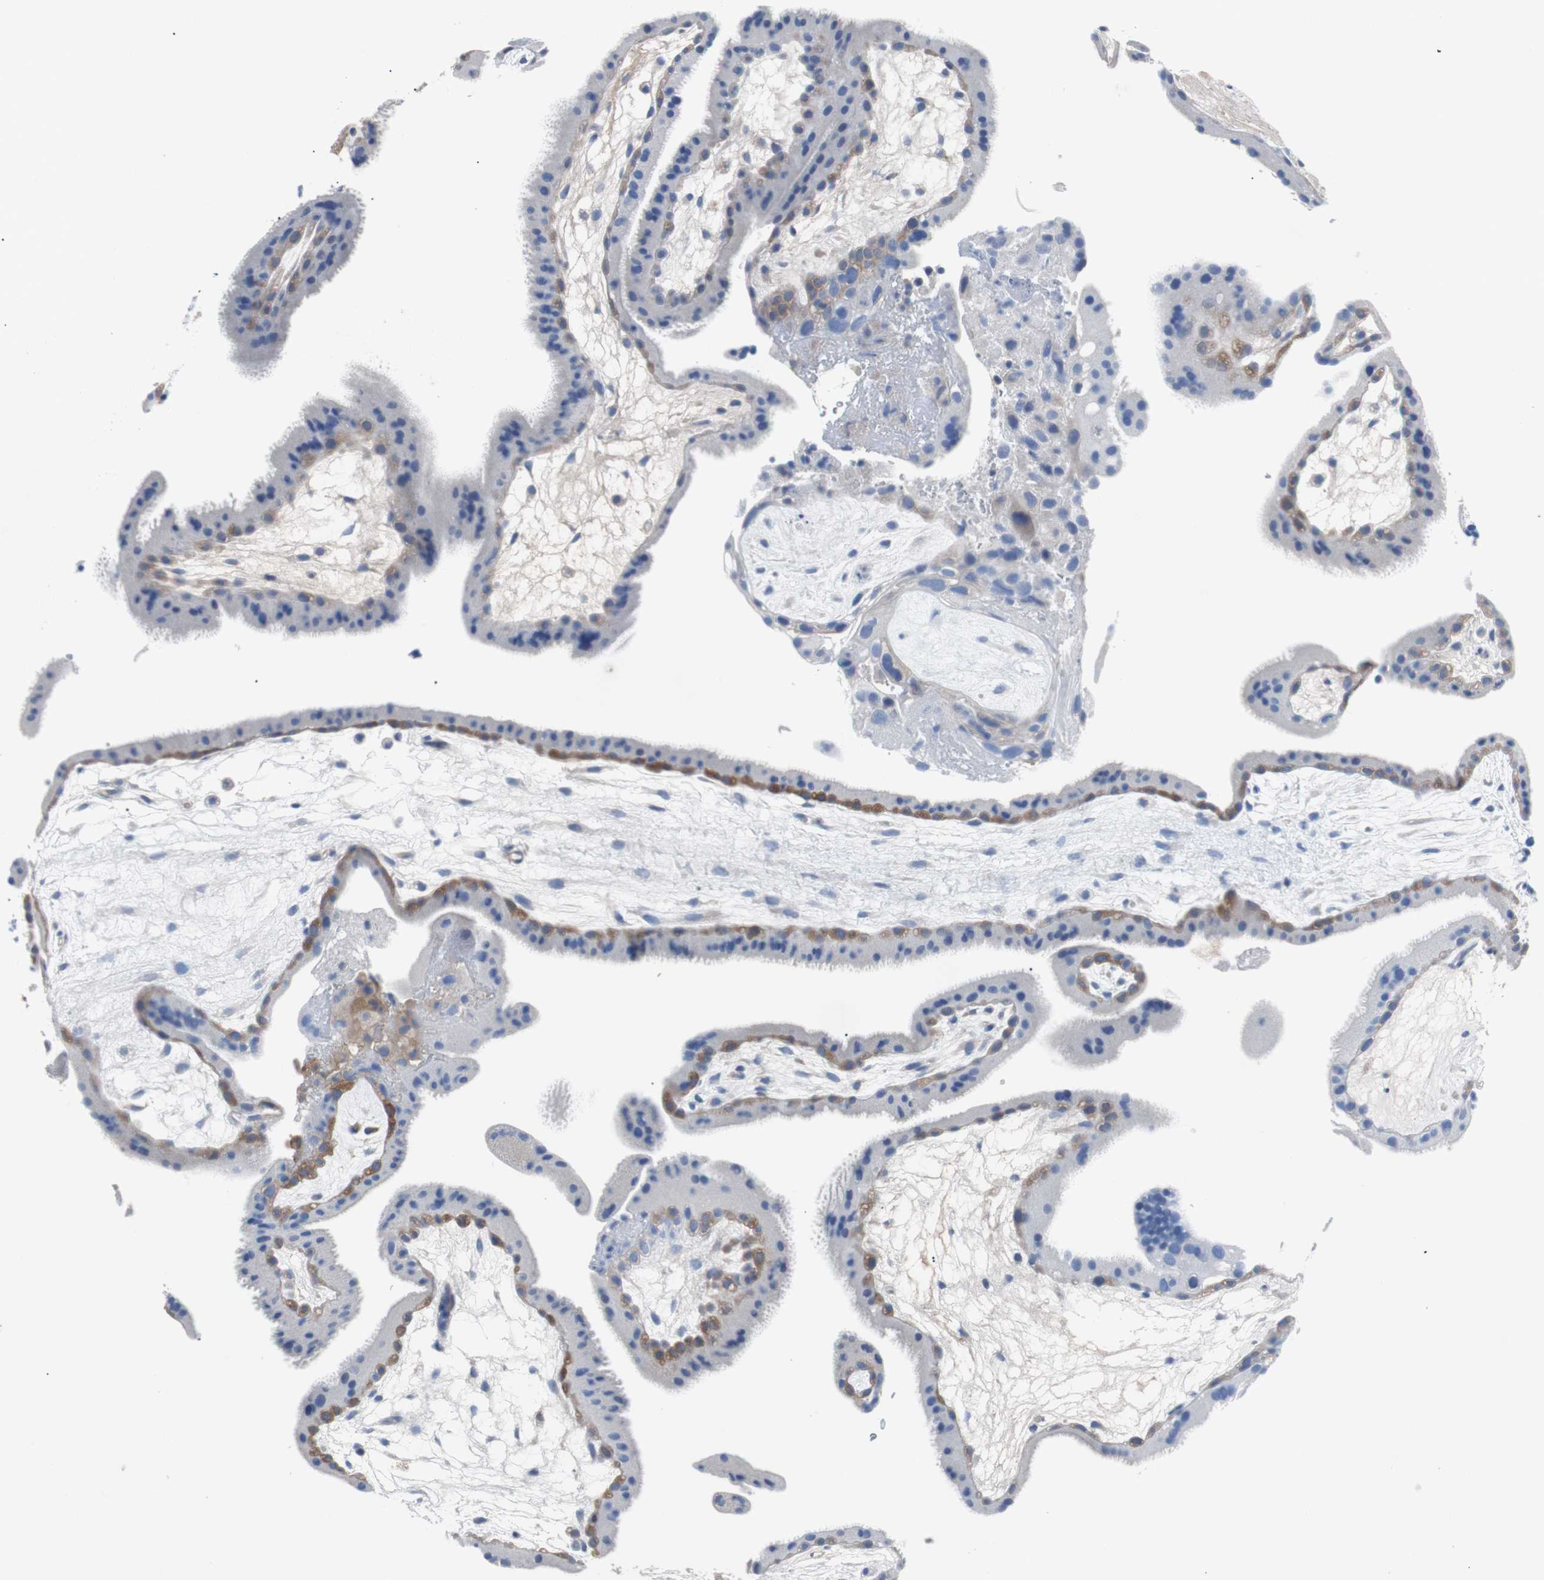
{"staining": {"intensity": "negative", "quantity": "none", "location": "none"}, "tissue": "placenta", "cell_type": "Decidual cells", "image_type": "normal", "snomed": [{"axis": "morphology", "description": "Normal tissue, NOS"}, {"axis": "topography", "description": "Placenta"}], "caption": "This is an immunohistochemistry (IHC) photomicrograph of unremarkable placenta. There is no expression in decidual cells.", "gene": "EEF2K", "patient": {"sex": "female", "age": 19}}